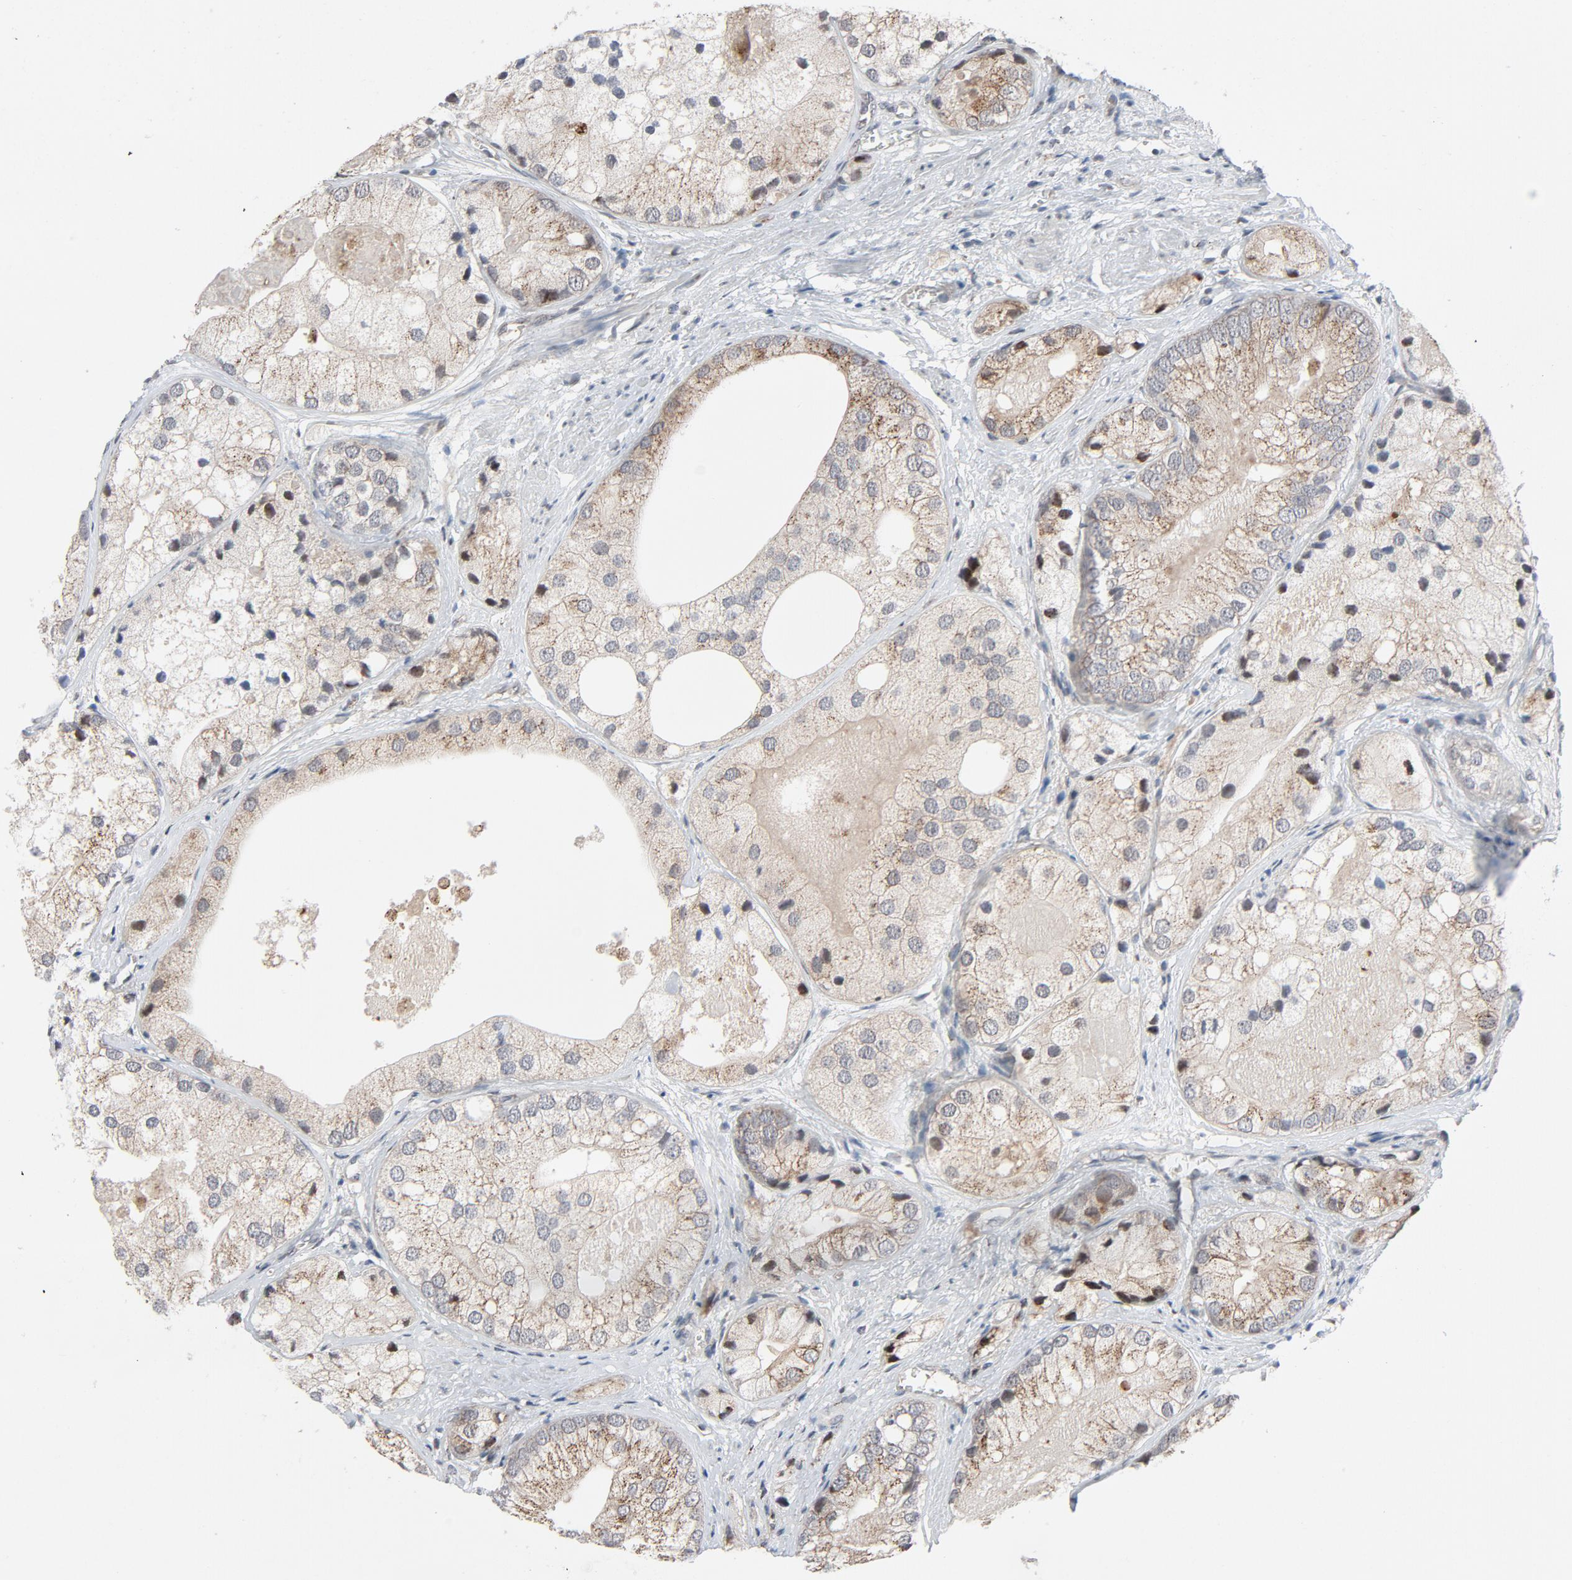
{"staining": {"intensity": "weak", "quantity": "<25%", "location": "cytoplasmic/membranous"}, "tissue": "prostate cancer", "cell_type": "Tumor cells", "image_type": "cancer", "snomed": [{"axis": "morphology", "description": "Adenocarcinoma, Low grade"}, {"axis": "topography", "description": "Prostate"}], "caption": "DAB (3,3'-diaminobenzidine) immunohistochemical staining of low-grade adenocarcinoma (prostate) shows no significant staining in tumor cells.", "gene": "RPL12", "patient": {"sex": "male", "age": 69}}